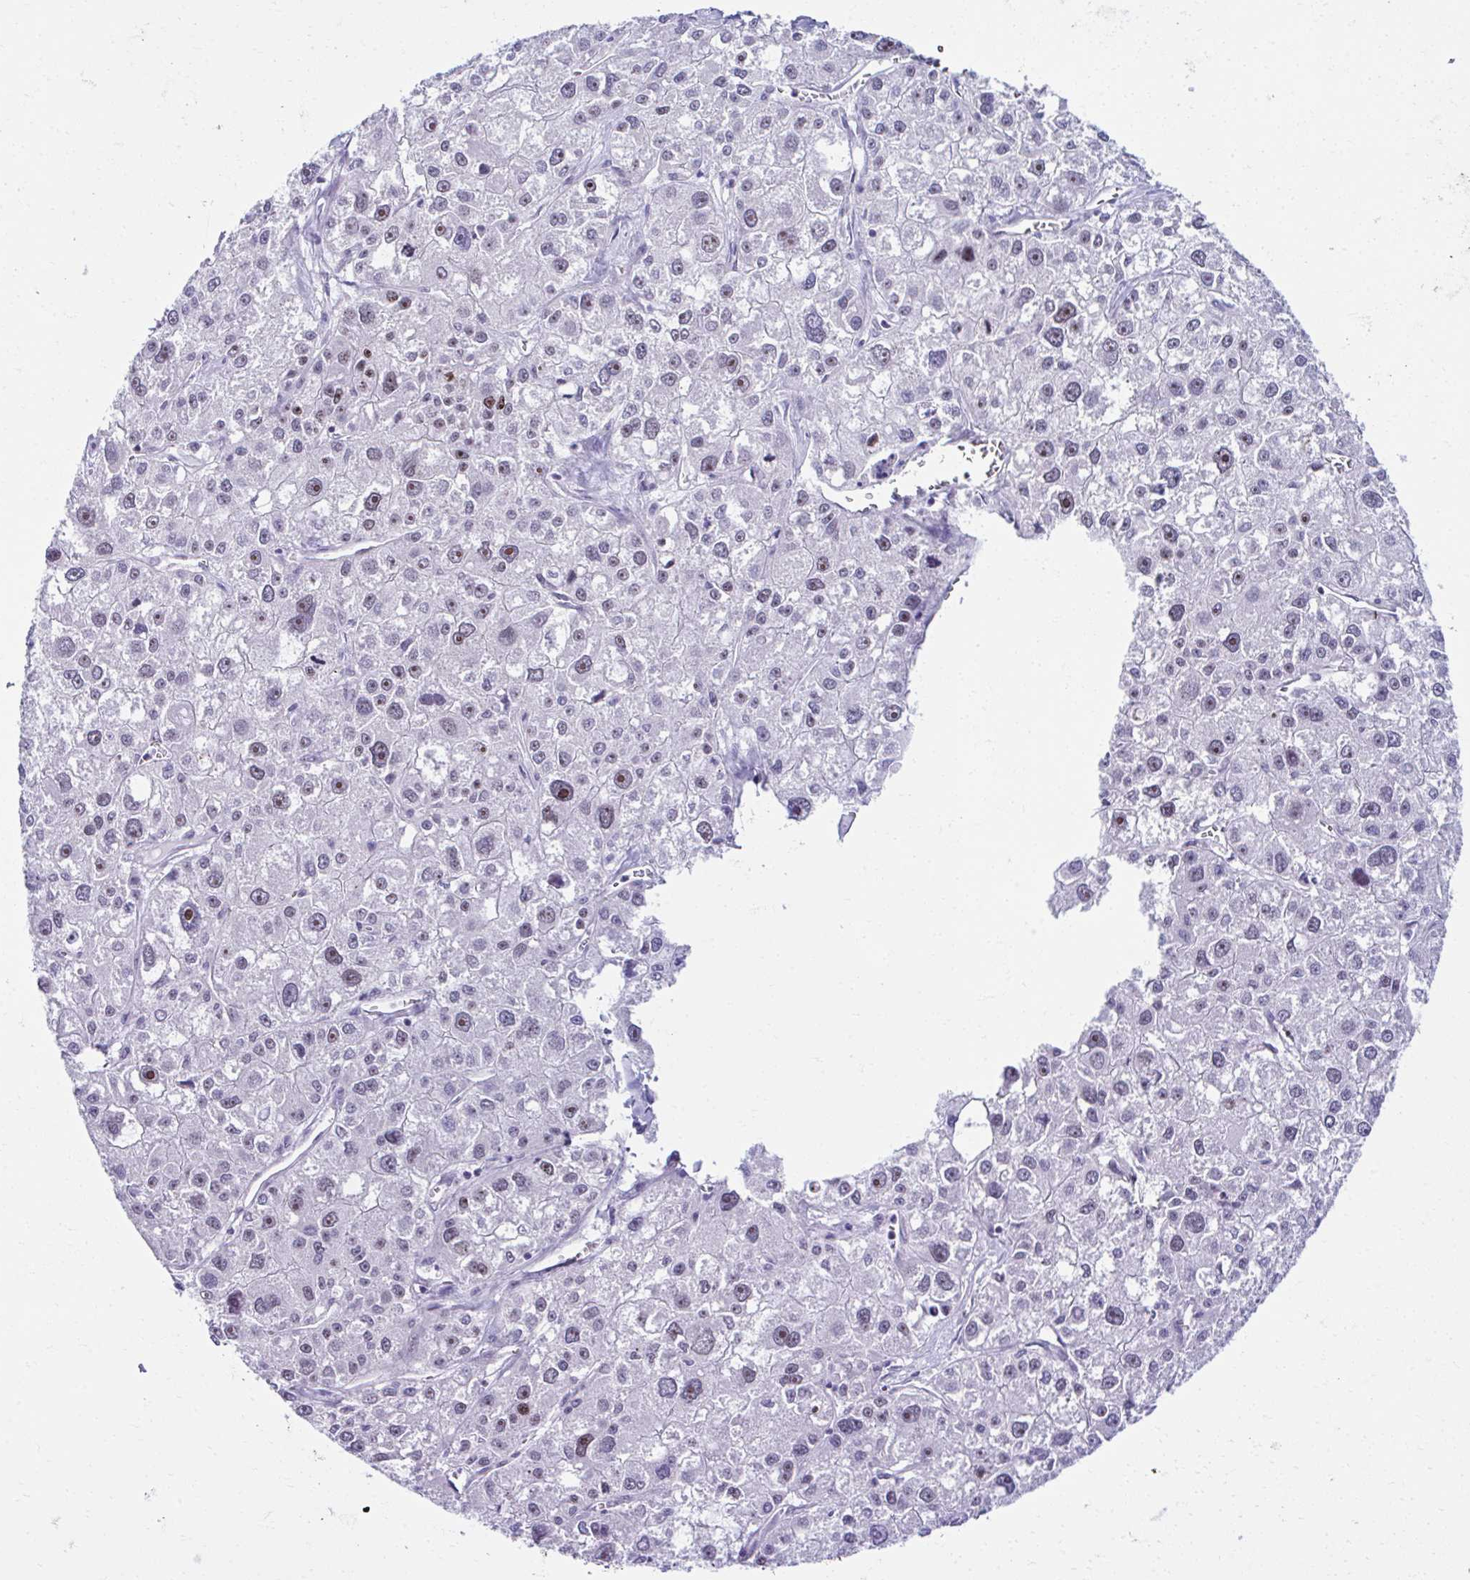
{"staining": {"intensity": "moderate", "quantity": "<25%", "location": "nuclear"}, "tissue": "liver cancer", "cell_type": "Tumor cells", "image_type": "cancer", "snomed": [{"axis": "morphology", "description": "Carcinoma, Hepatocellular, NOS"}, {"axis": "topography", "description": "Liver"}], "caption": "Liver cancer (hepatocellular carcinoma) stained with immunohistochemistry (IHC) shows moderate nuclear positivity in approximately <25% of tumor cells.", "gene": "CEP72", "patient": {"sex": "male", "age": 73}}